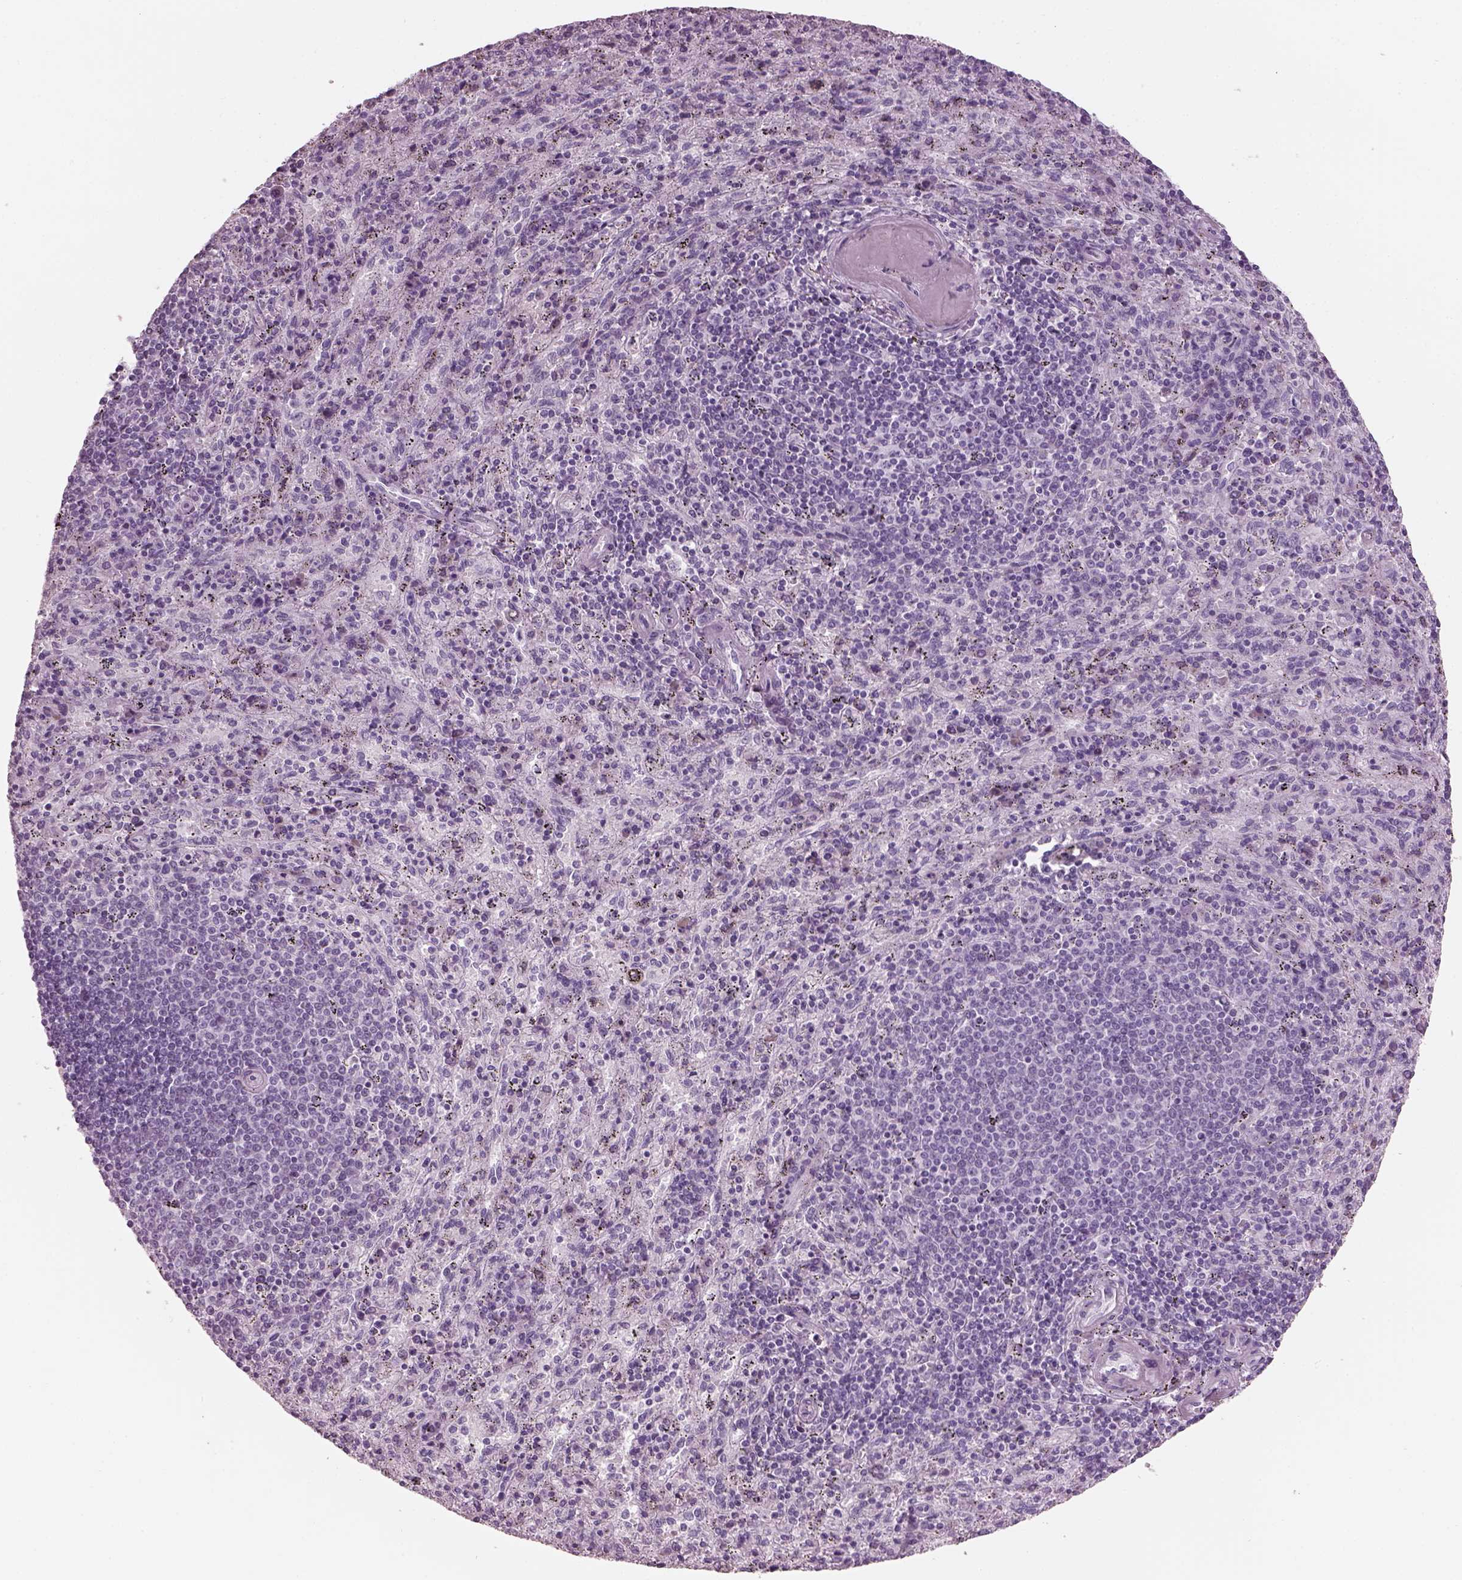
{"staining": {"intensity": "negative", "quantity": "none", "location": "none"}, "tissue": "spleen", "cell_type": "Cells in red pulp", "image_type": "normal", "snomed": [{"axis": "morphology", "description": "Normal tissue, NOS"}, {"axis": "topography", "description": "Spleen"}], "caption": "This is an IHC micrograph of unremarkable human spleen. There is no staining in cells in red pulp.", "gene": "HYDIN", "patient": {"sex": "male", "age": 57}}